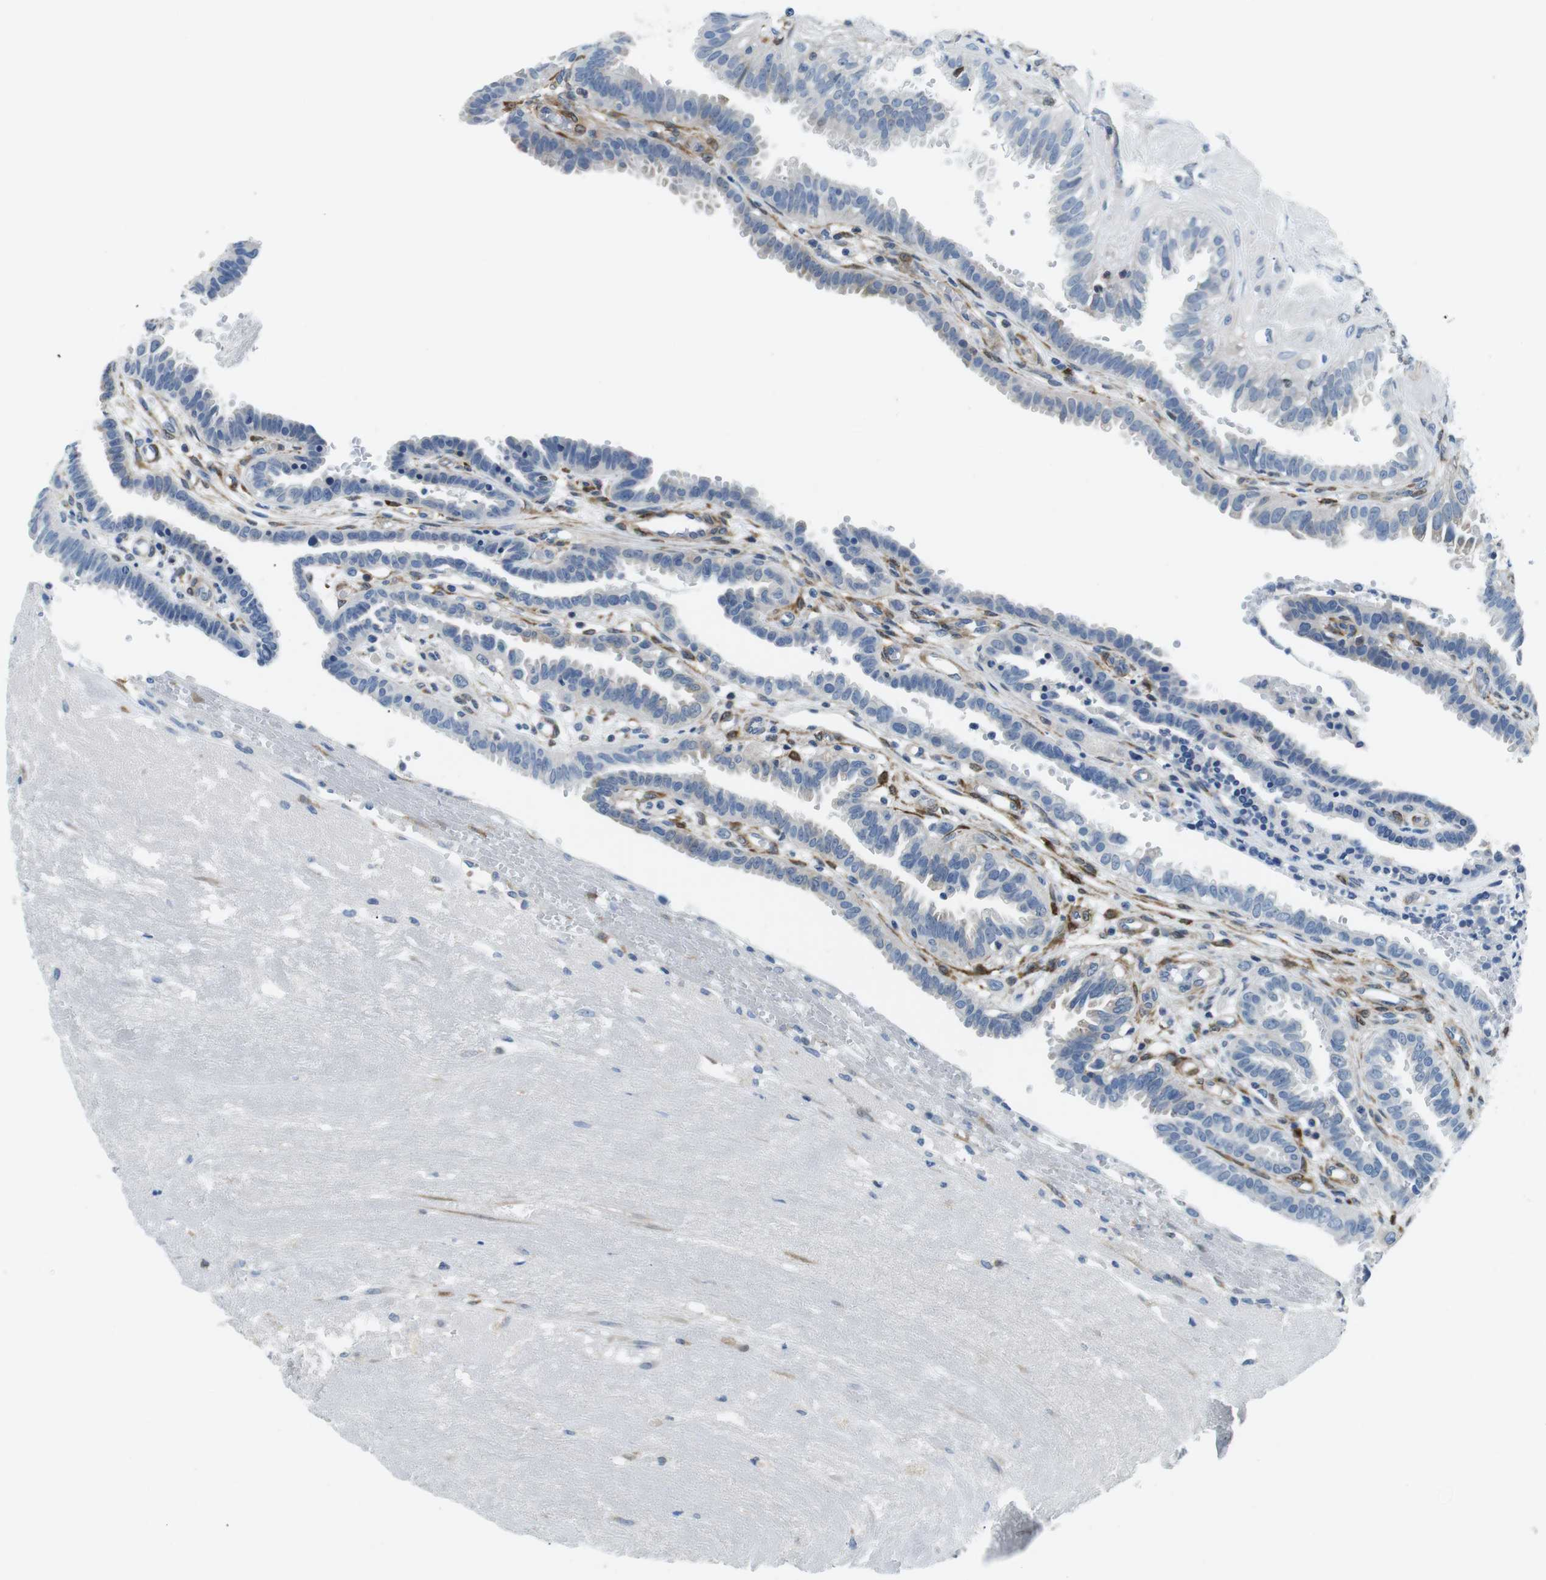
{"staining": {"intensity": "moderate", "quantity": "<25%", "location": "cytoplasmic/membranous"}, "tissue": "fallopian tube", "cell_type": "Glandular cells", "image_type": "normal", "snomed": [{"axis": "morphology", "description": "Normal tissue, NOS"}, {"axis": "topography", "description": "Fallopian tube"}, {"axis": "topography", "description": "Placenta"}], "caption": "Immunohistochemistry (DAB (3,3'-diaminobenzidine)) staining of benign human fallopian tube exhibits moderate cytoplasmic/membranous protein positivity in approximately <25% of glandular cells.", "gene": "PHLDA1", "patient": {"sex": "female", "age": 34}}